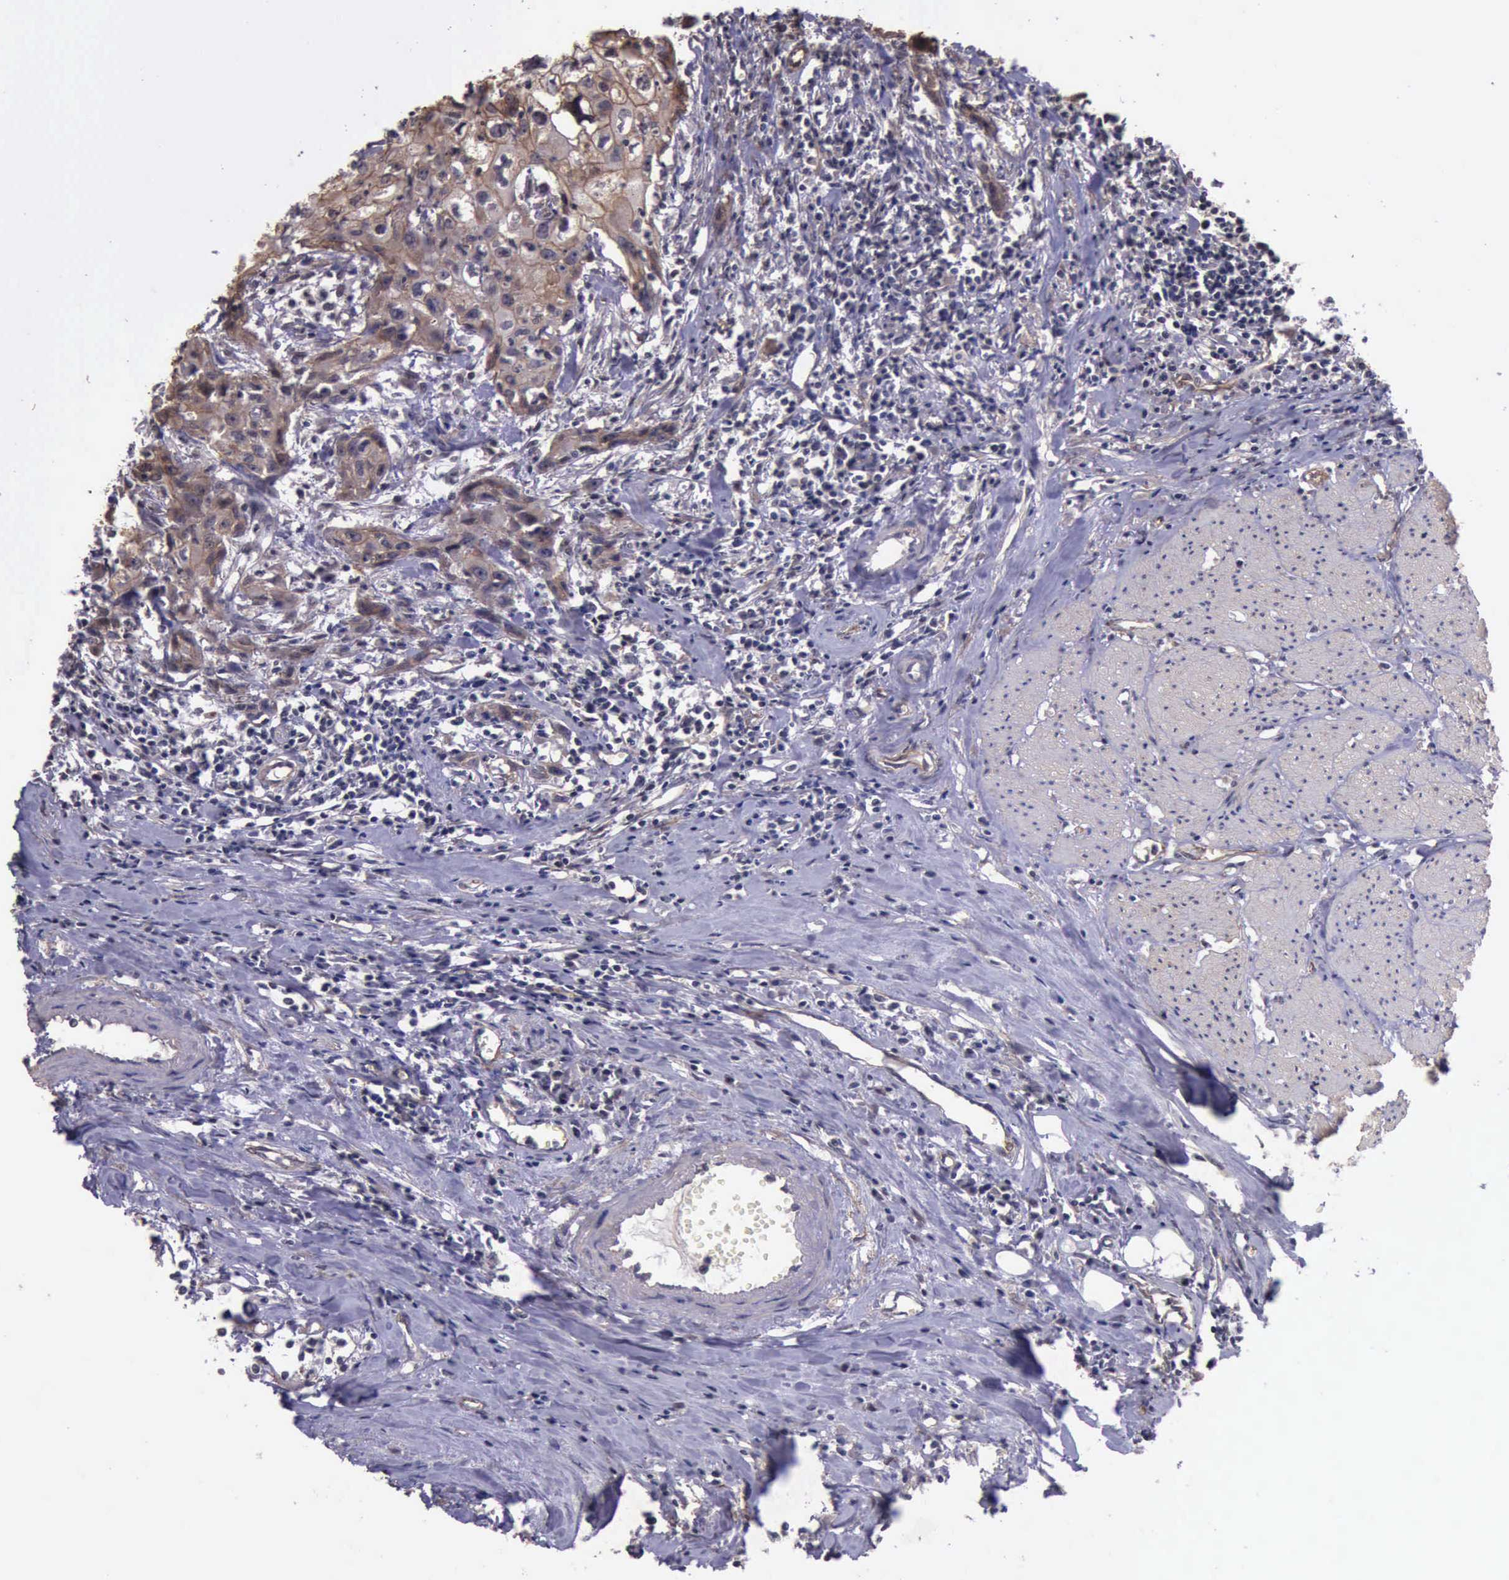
{"staining": {"intensity": "weak", "quantity": ">75%", "location": "cytoplasmic/membranous"}, "tissue": "urothelial cancer", "cell_type": "Tumor cells", "image_type": "cancer", "snomed": [{"axis": "morphology", "description": "Urothelial carcinoma, High grade"}, {"axis": "topography", "description": "Urinary bladder"}], "caption": "Protein expression analysis of human high-grade urothelial carcinoma reveals weak cytoplasmic/membranous positivity in about >75% of tumor cells.", "gene": "CTNNB1", "patient": {"sex": "male", "age": 54}}